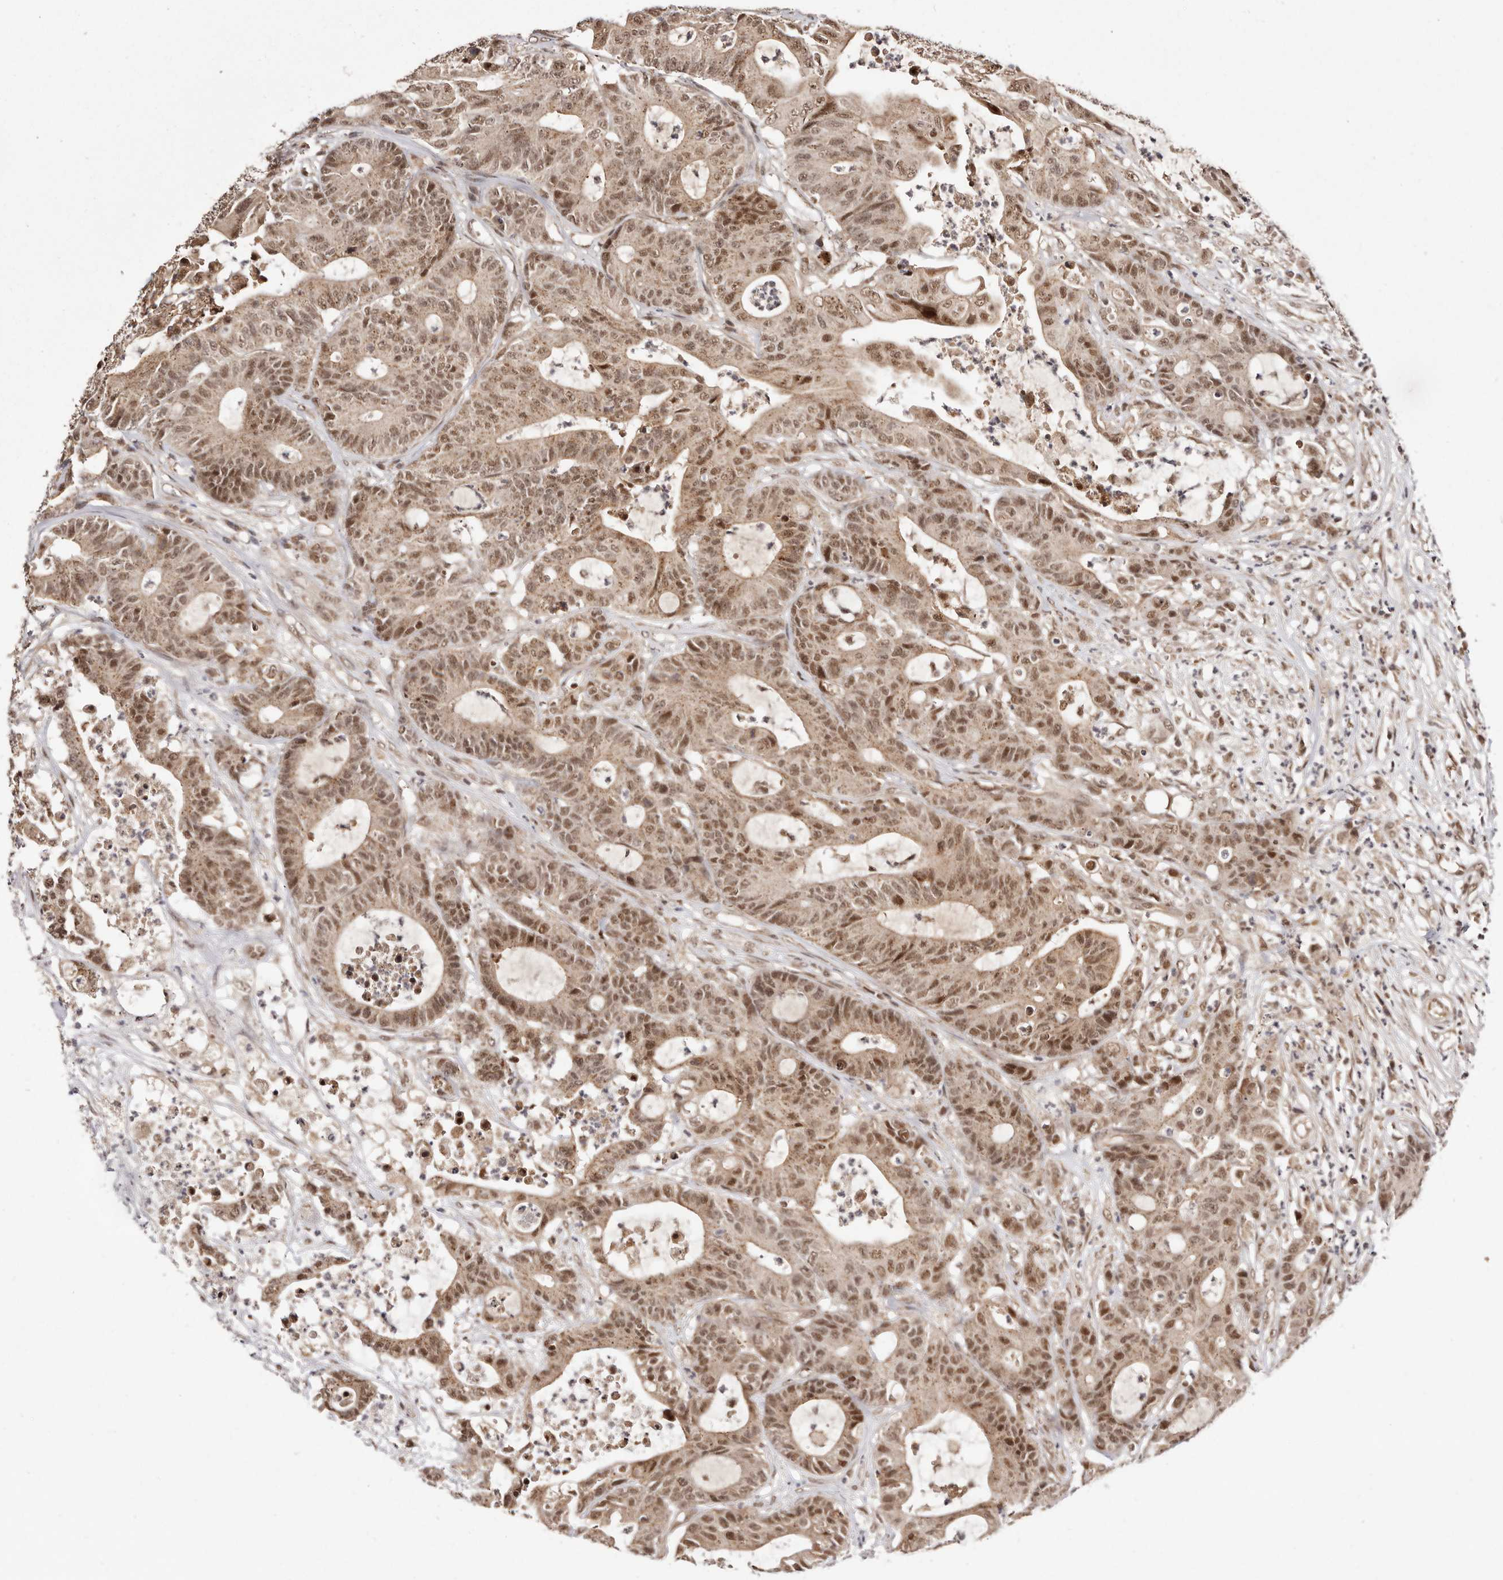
{"staining": {"intensity": "moderate", "quantity": ">75%", "location": "nuclear"}, "tissue": "colorectal cancer", "cell_type": "Tumor cells", "image_type": "cancer", "snomed": [{"axis": "morphology", "description": "Adenocarcinoma, NOS"}, {"axis": "topography", "description": "Colon"}], "caption": "Immunohistochemistry (DAB) staining of human colorectal cancer demonstrates moderate nuclear protein staining in about >75% of tumor cells. (Brightfield microscopy of DAB IHC at high magnification).", "gene": "MED8", "patient": {"sex": "female", "age": 84}}